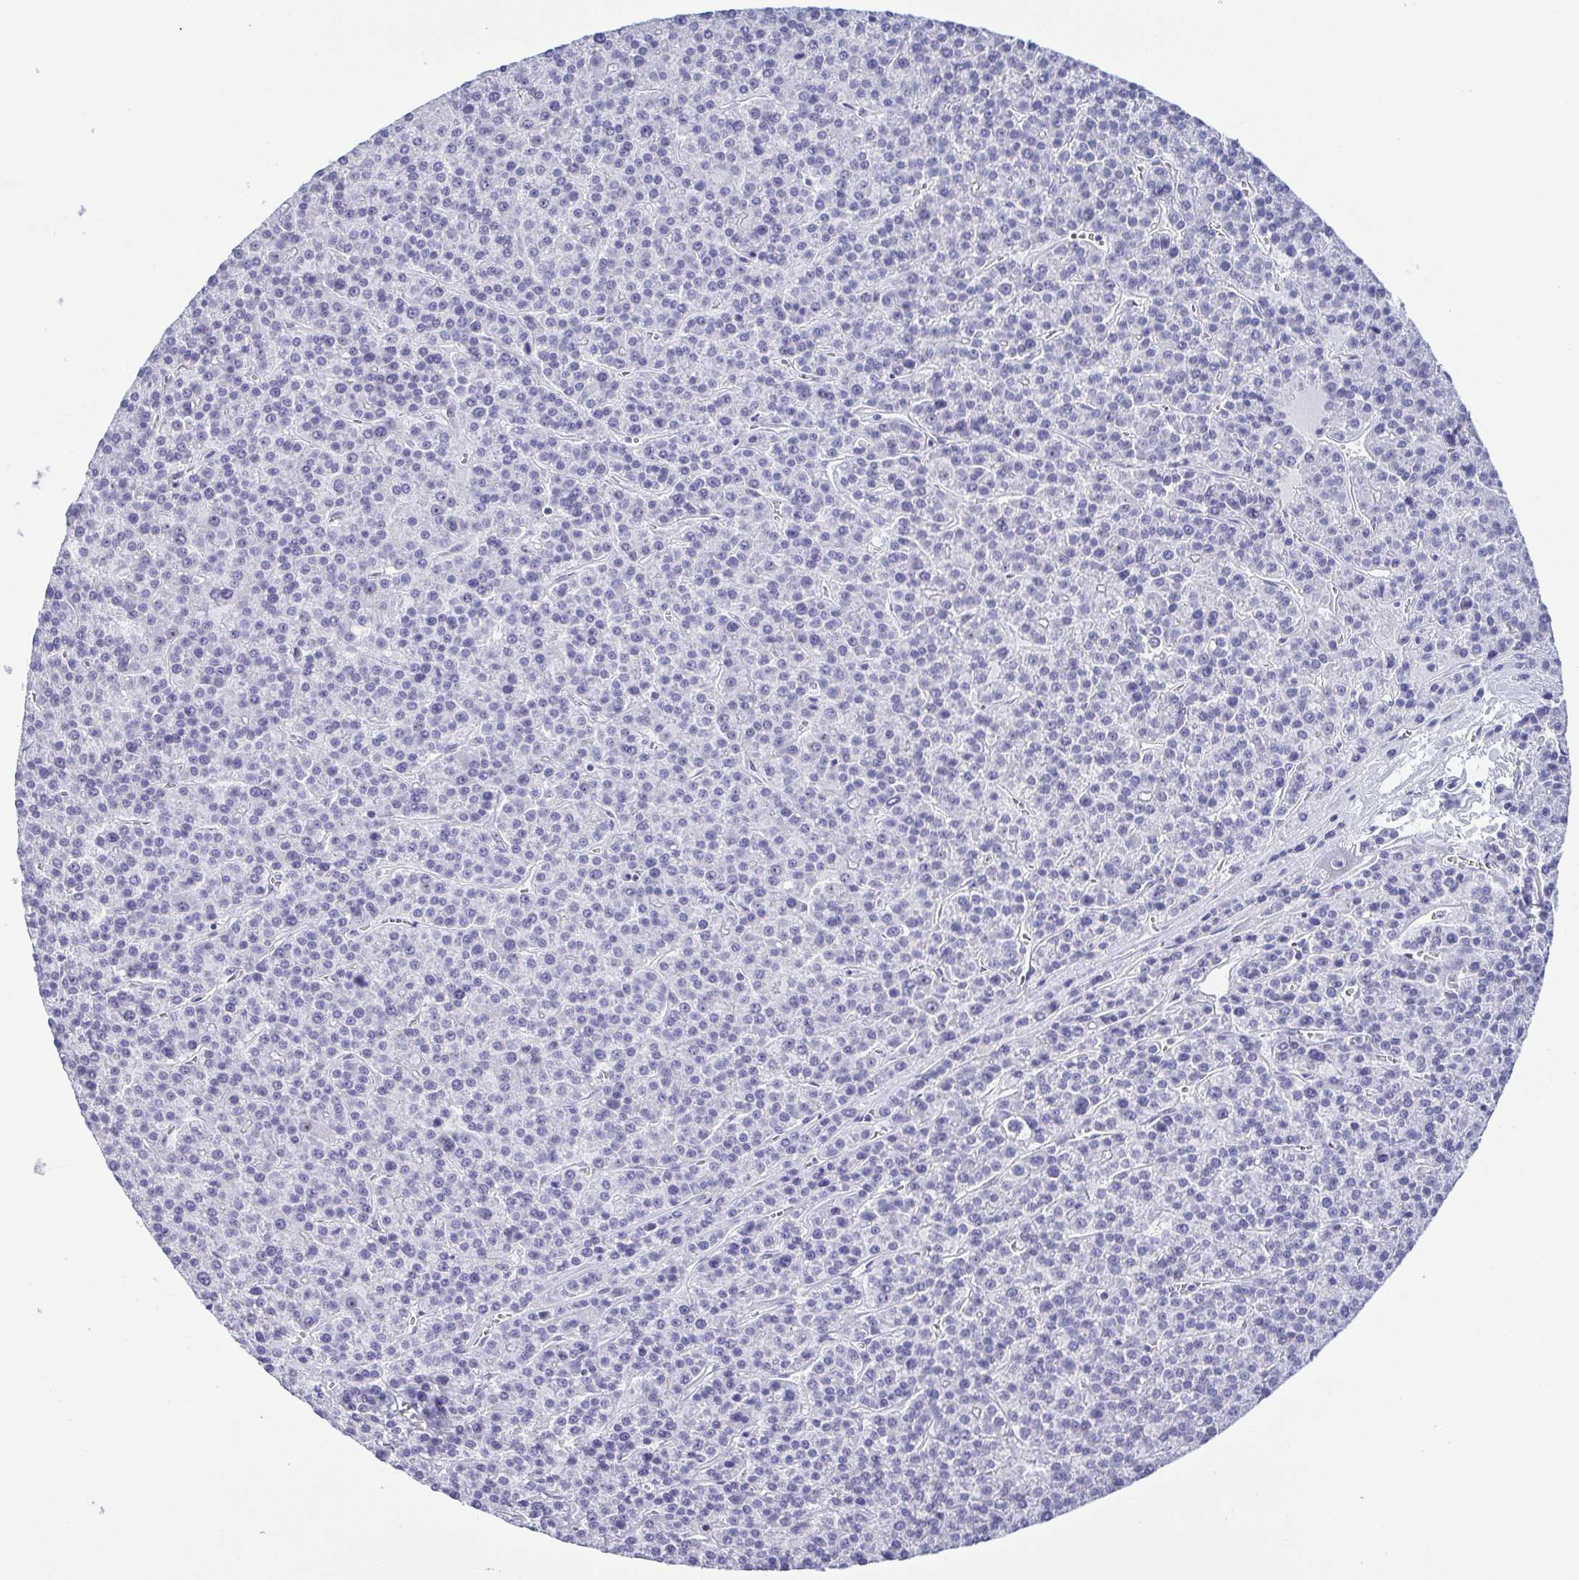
{"staining": {"intensity": "negative", "quantity": "none", "location": "none"}, "tissue": "liver cancer", "cell_type": "Tumor cells", "image_type": "cancer", "snomed": [{"axis": "morphology", "description": "Carcinoma, Hepatocellular, NOS"}, {"axis": "topography", "description": "Liver"}], "caption": "Immunohistochemical staining of human liver hepatocellular carcinoma reveals no significant positivity in tumor cells.", "gene": "BZW1", "patient": {"sex": "female", "age": 58}}